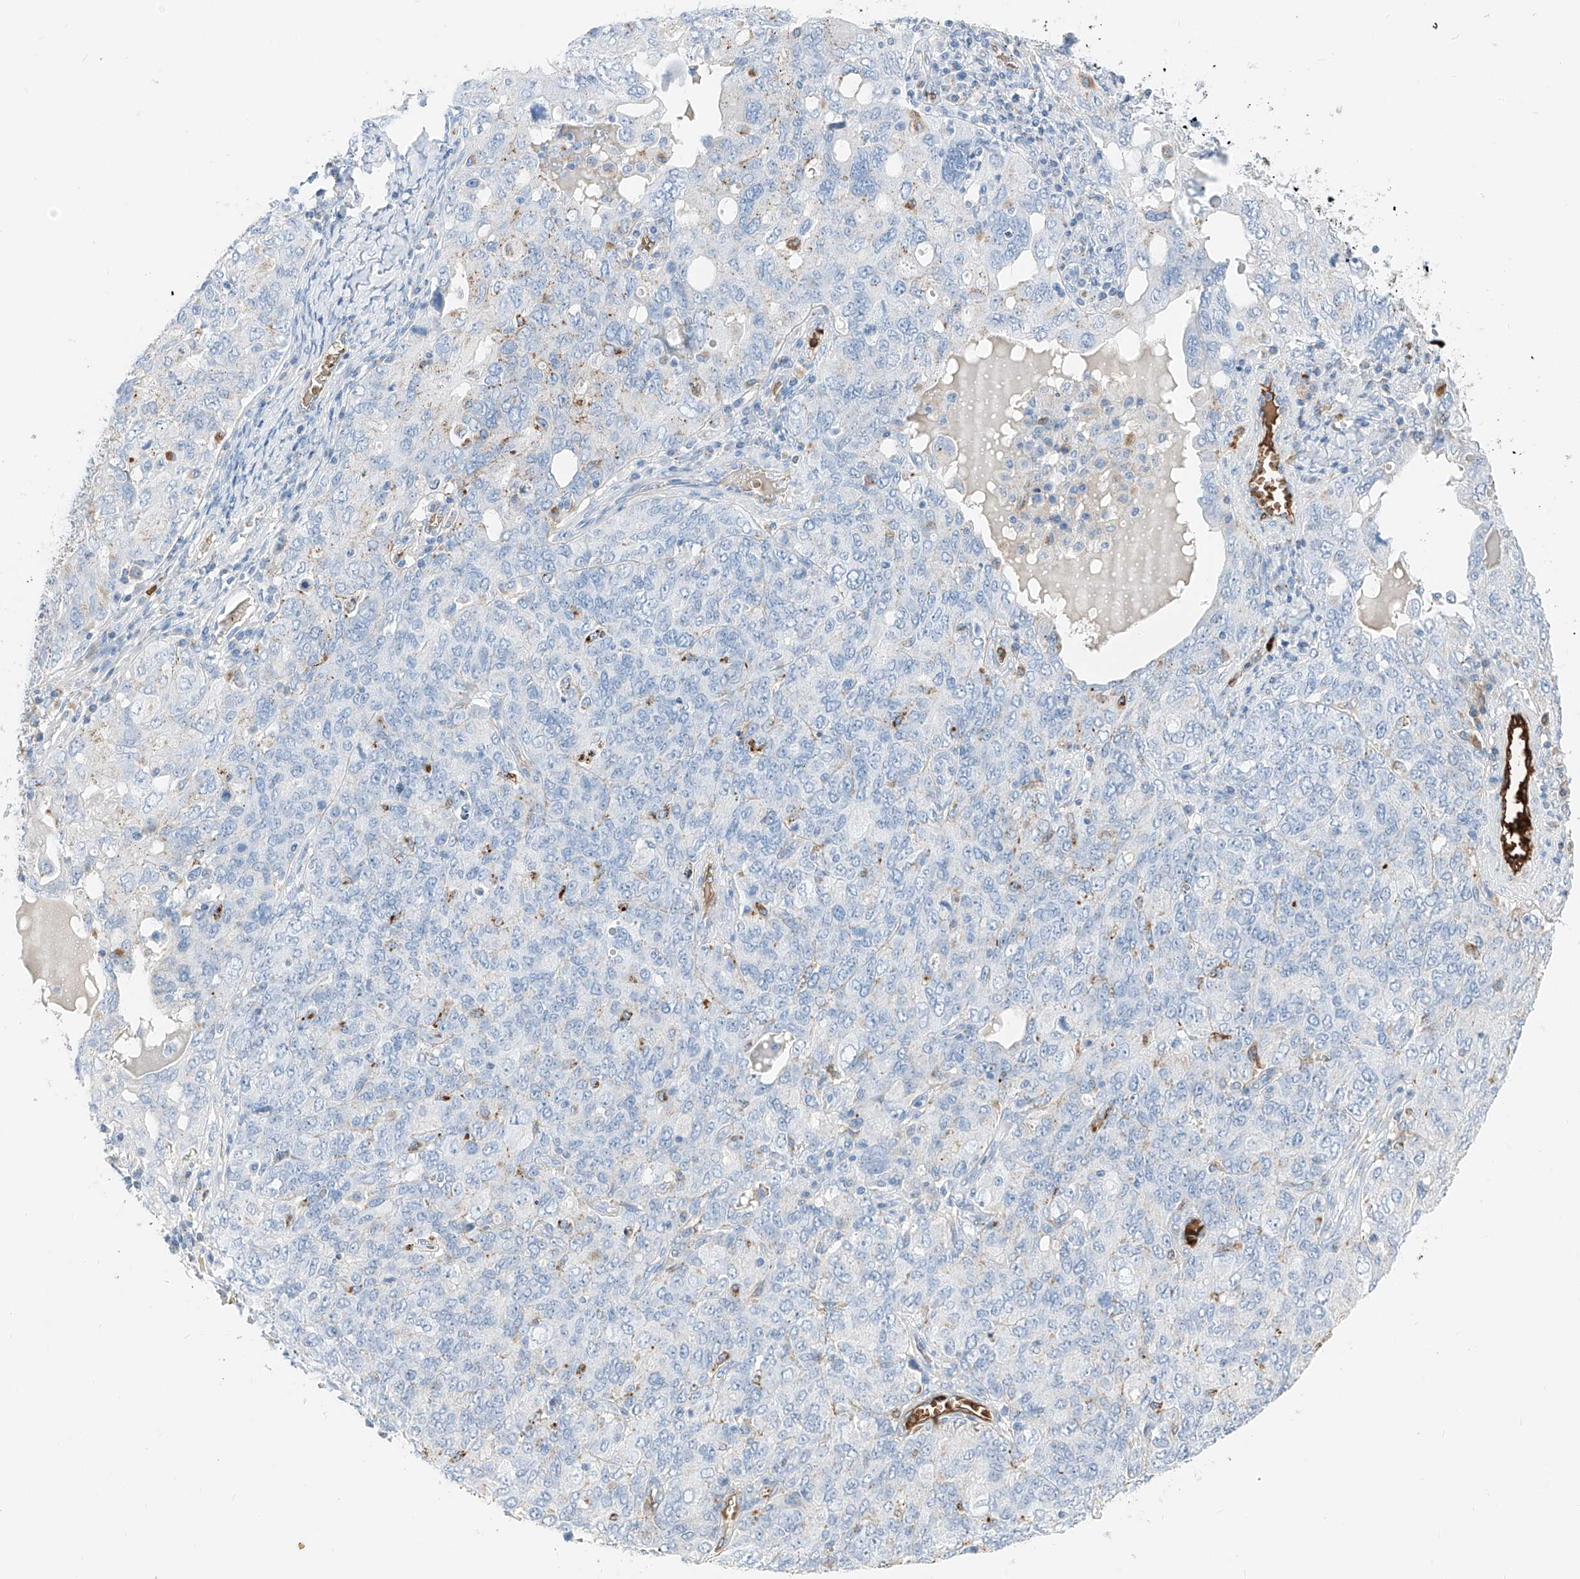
{"staining": {"intensity": "negative", "quantity": "none", "location": "none"}, "tissue": "ovarian cancer", "cell_type": "Tumor cells", "image_type": "cancer", "snomed": [{"axis": "morphology", "description": "Carcinoma, endometroid"}, {"axis": "topography", "description": "Ovary"}], "caption": "DAB immunohistochemical staining of endometroid carcinoma (ovarian) demonstrates no significant positivity in tumor cells. Nuclei are stained in blue.", "gene": "PRSS23", "patient": {"sex": "female", "age": 62}}